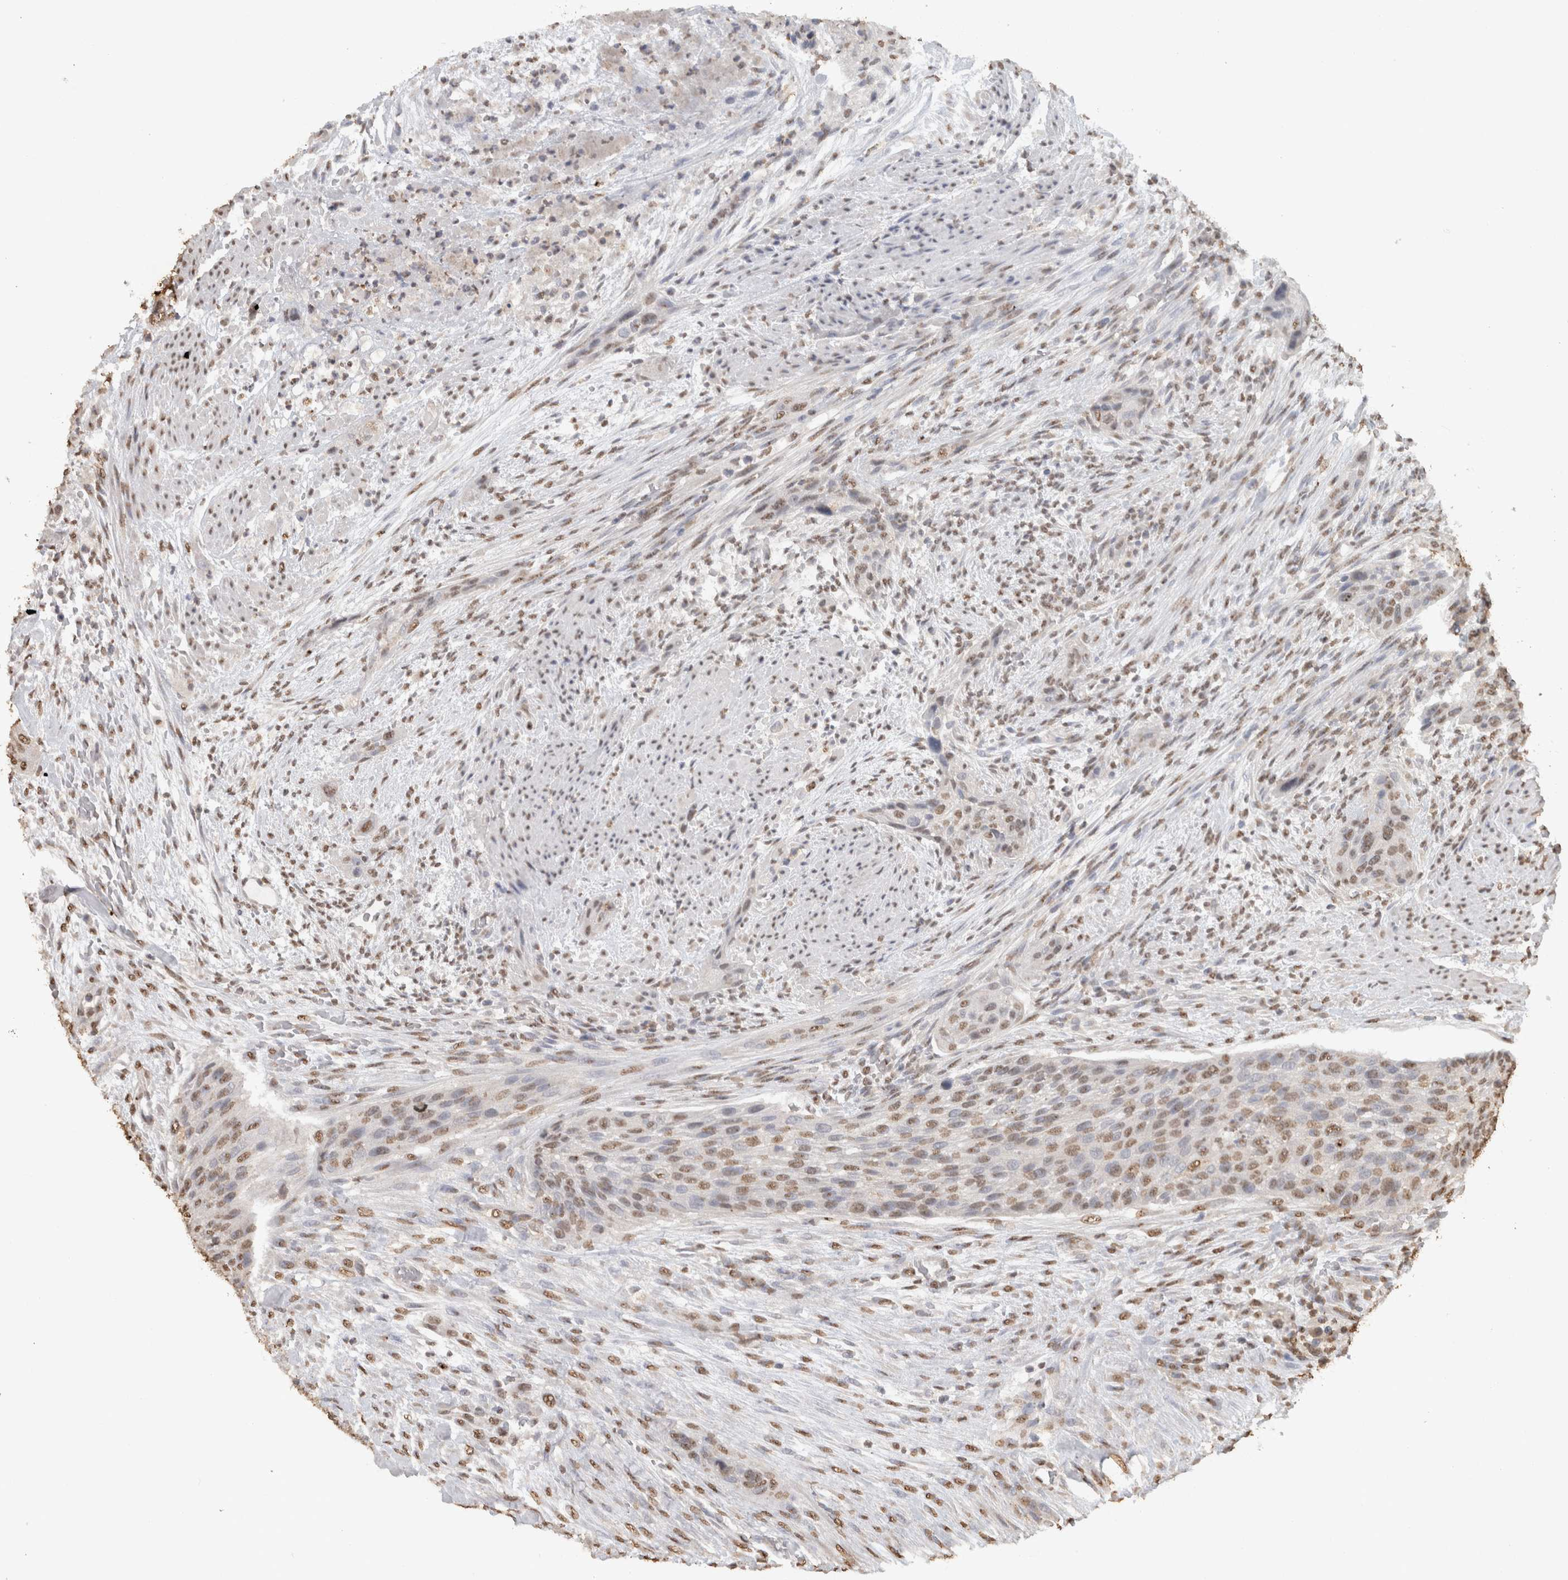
{"staining": {"intensity": "weak", "quantity": ">75%", "location": "nuclear"}, "tissue": "urothelial cancer", "cell_type": "Tumor cells", "image_type": "cancer", "snomed": [{"axis": "morphology", "description": "Urothelial carcinoma, High grade"}, {"axis": "topography", "description": "Urinary bladder"}], "caption": "The micrograph demonstrates immunohistochemical staining of urothelial cancer. There is weak nuclear positivity is seen in about >75% of tumor cells.", "gene": "HAND2", "patient": {"sex": "male", "age": 35}}